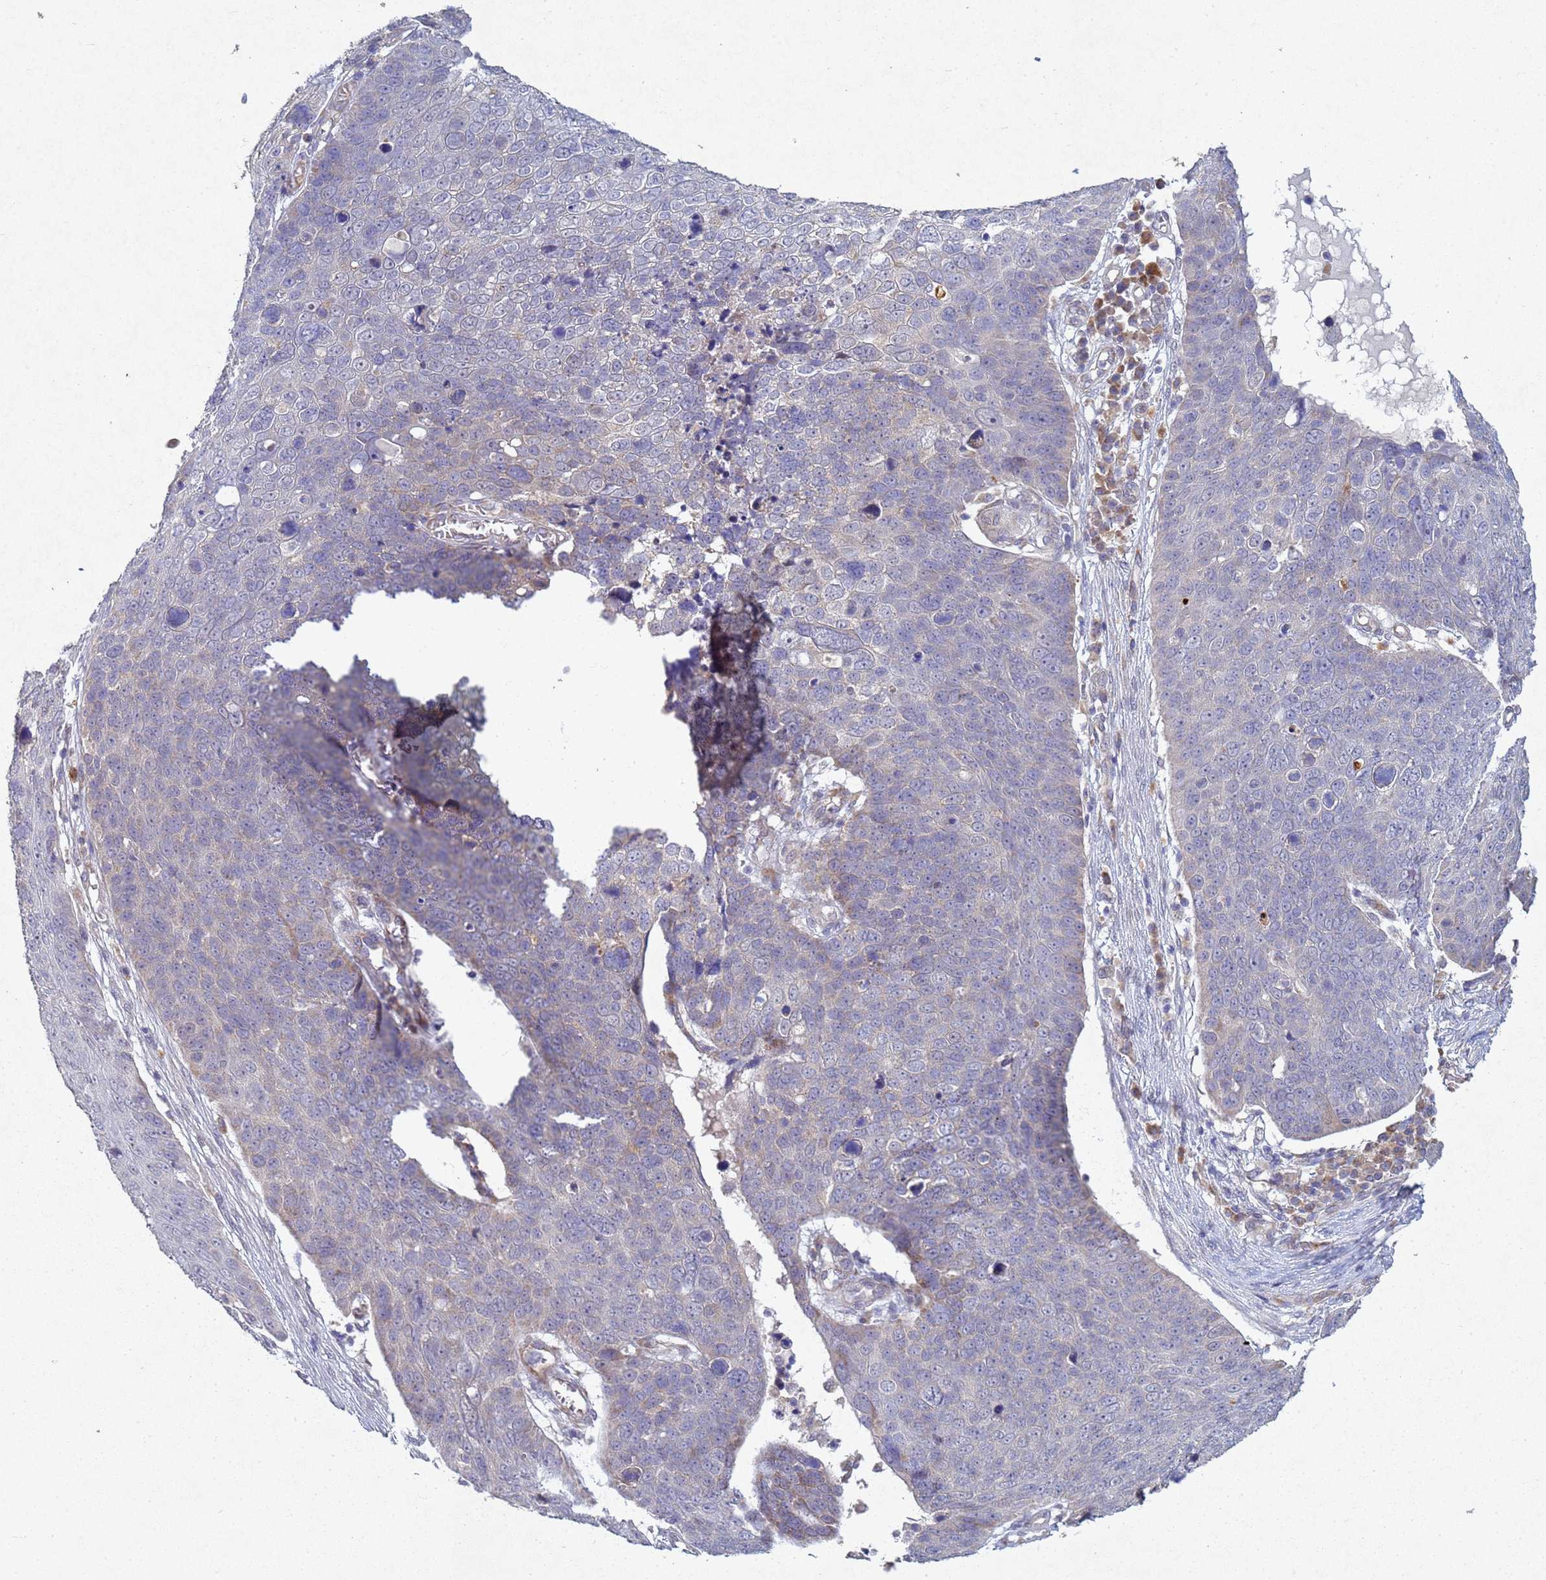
{"staining": {"intensity": "weak", "quantity": "<25%", "location": "cytoplasmic/membranous"}, "tissue": "skin cancer", "cell_type": "Tumor cells", "image_type": "cancer", "snomed": [{"axis": "morphology", "description": "Squamous cell carcinoma, NOS"}, {"axis": "topography", "description": "Skin"}], "caption": "Tumor cells show no significant positivity in squamous cell carcinoma (skin).", "gene": "TNPO2", "patient": {"sex": "male", "age": 71}}